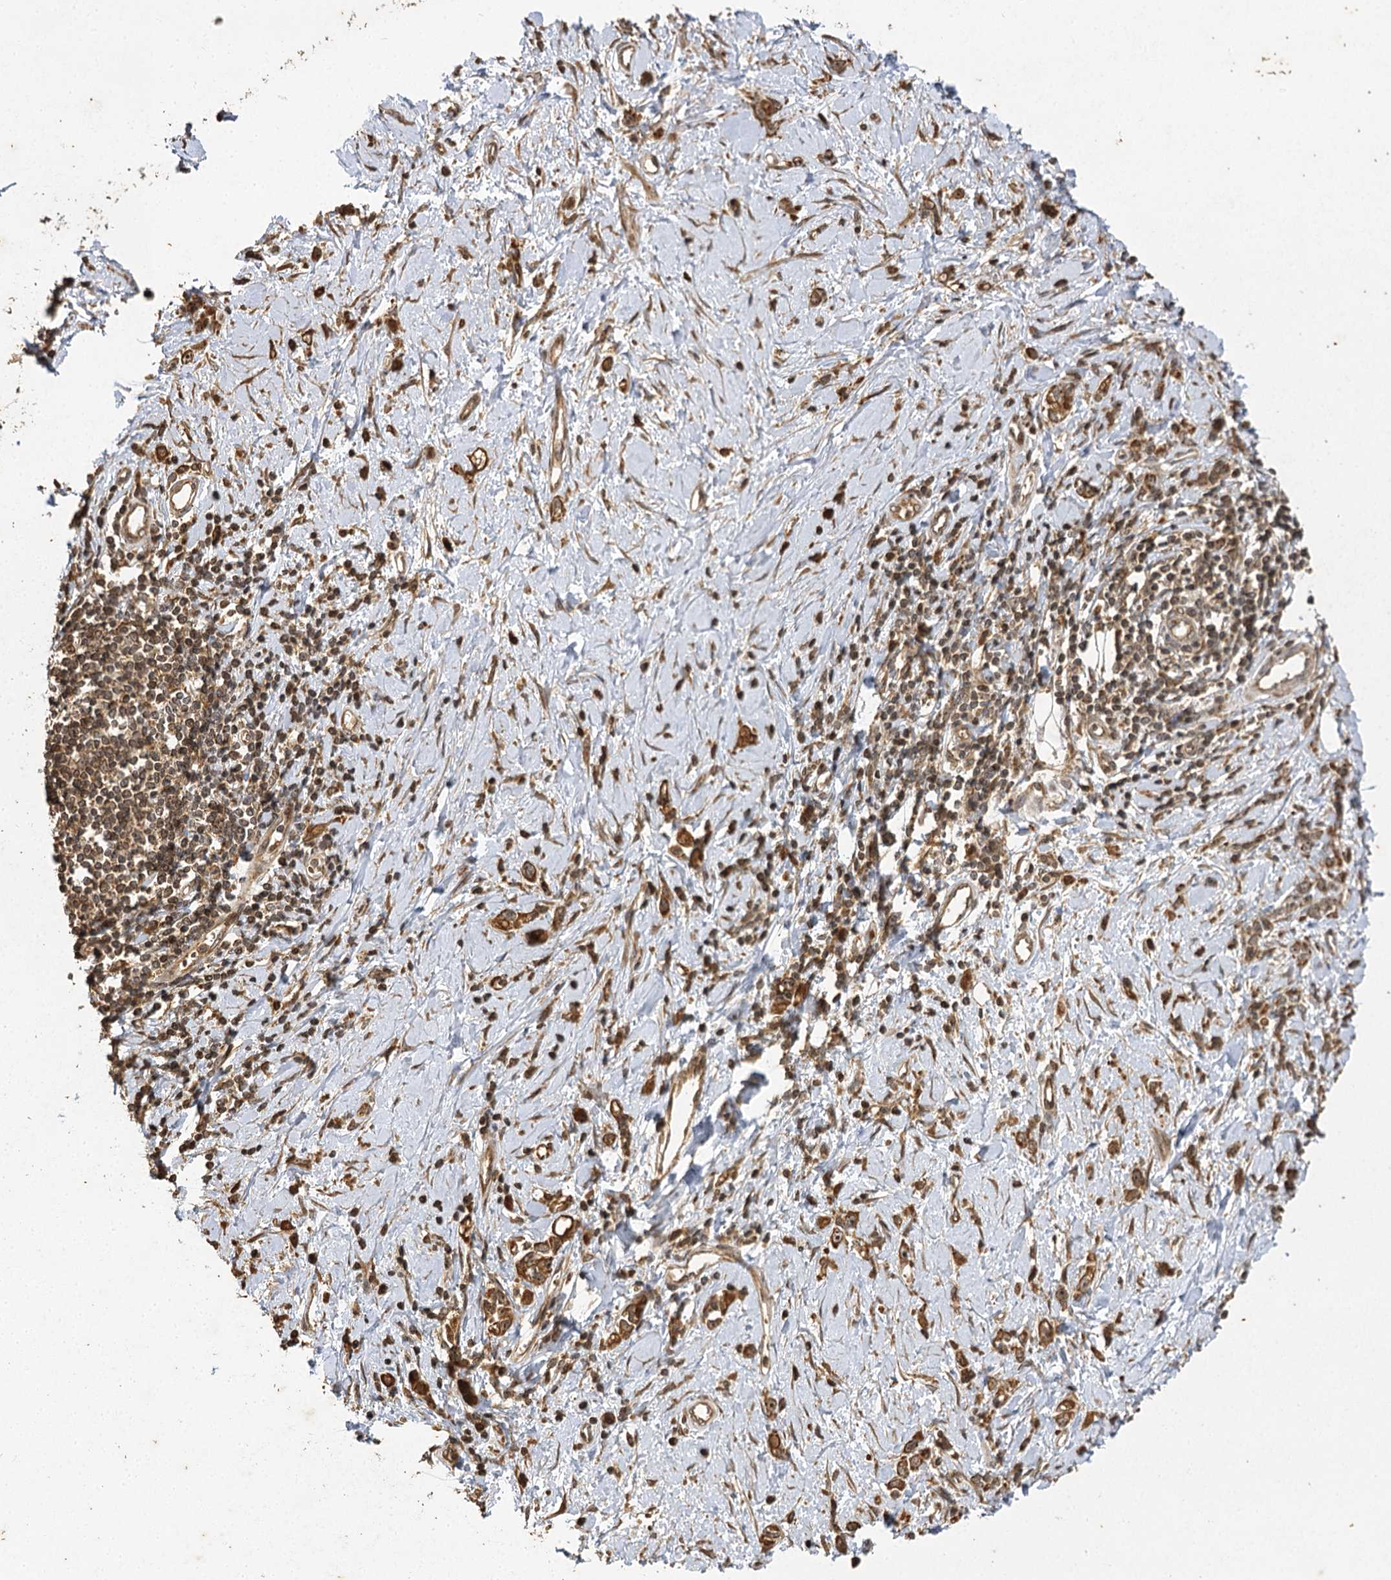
{"staining": {"intensity": "moderate", "quantity": ">75%", "location": "cytoplasmic/membranous,nuclear"}, "tissue": "stomach cancer", "cell_type": "Tumor cells", "image_type": "cancer", "snomed": [{"axis": "morphology", "description": "Adenocarcinoma, NOS"}, {"axis": "topography", "description": "Stomach"}], "caption": "Human adenocarcinoma (stomach) stained with a protein marker displays moderate staining in tumor cells.", "gene": "IL11RA", "patient": {"sex": "female", "age": 76}}